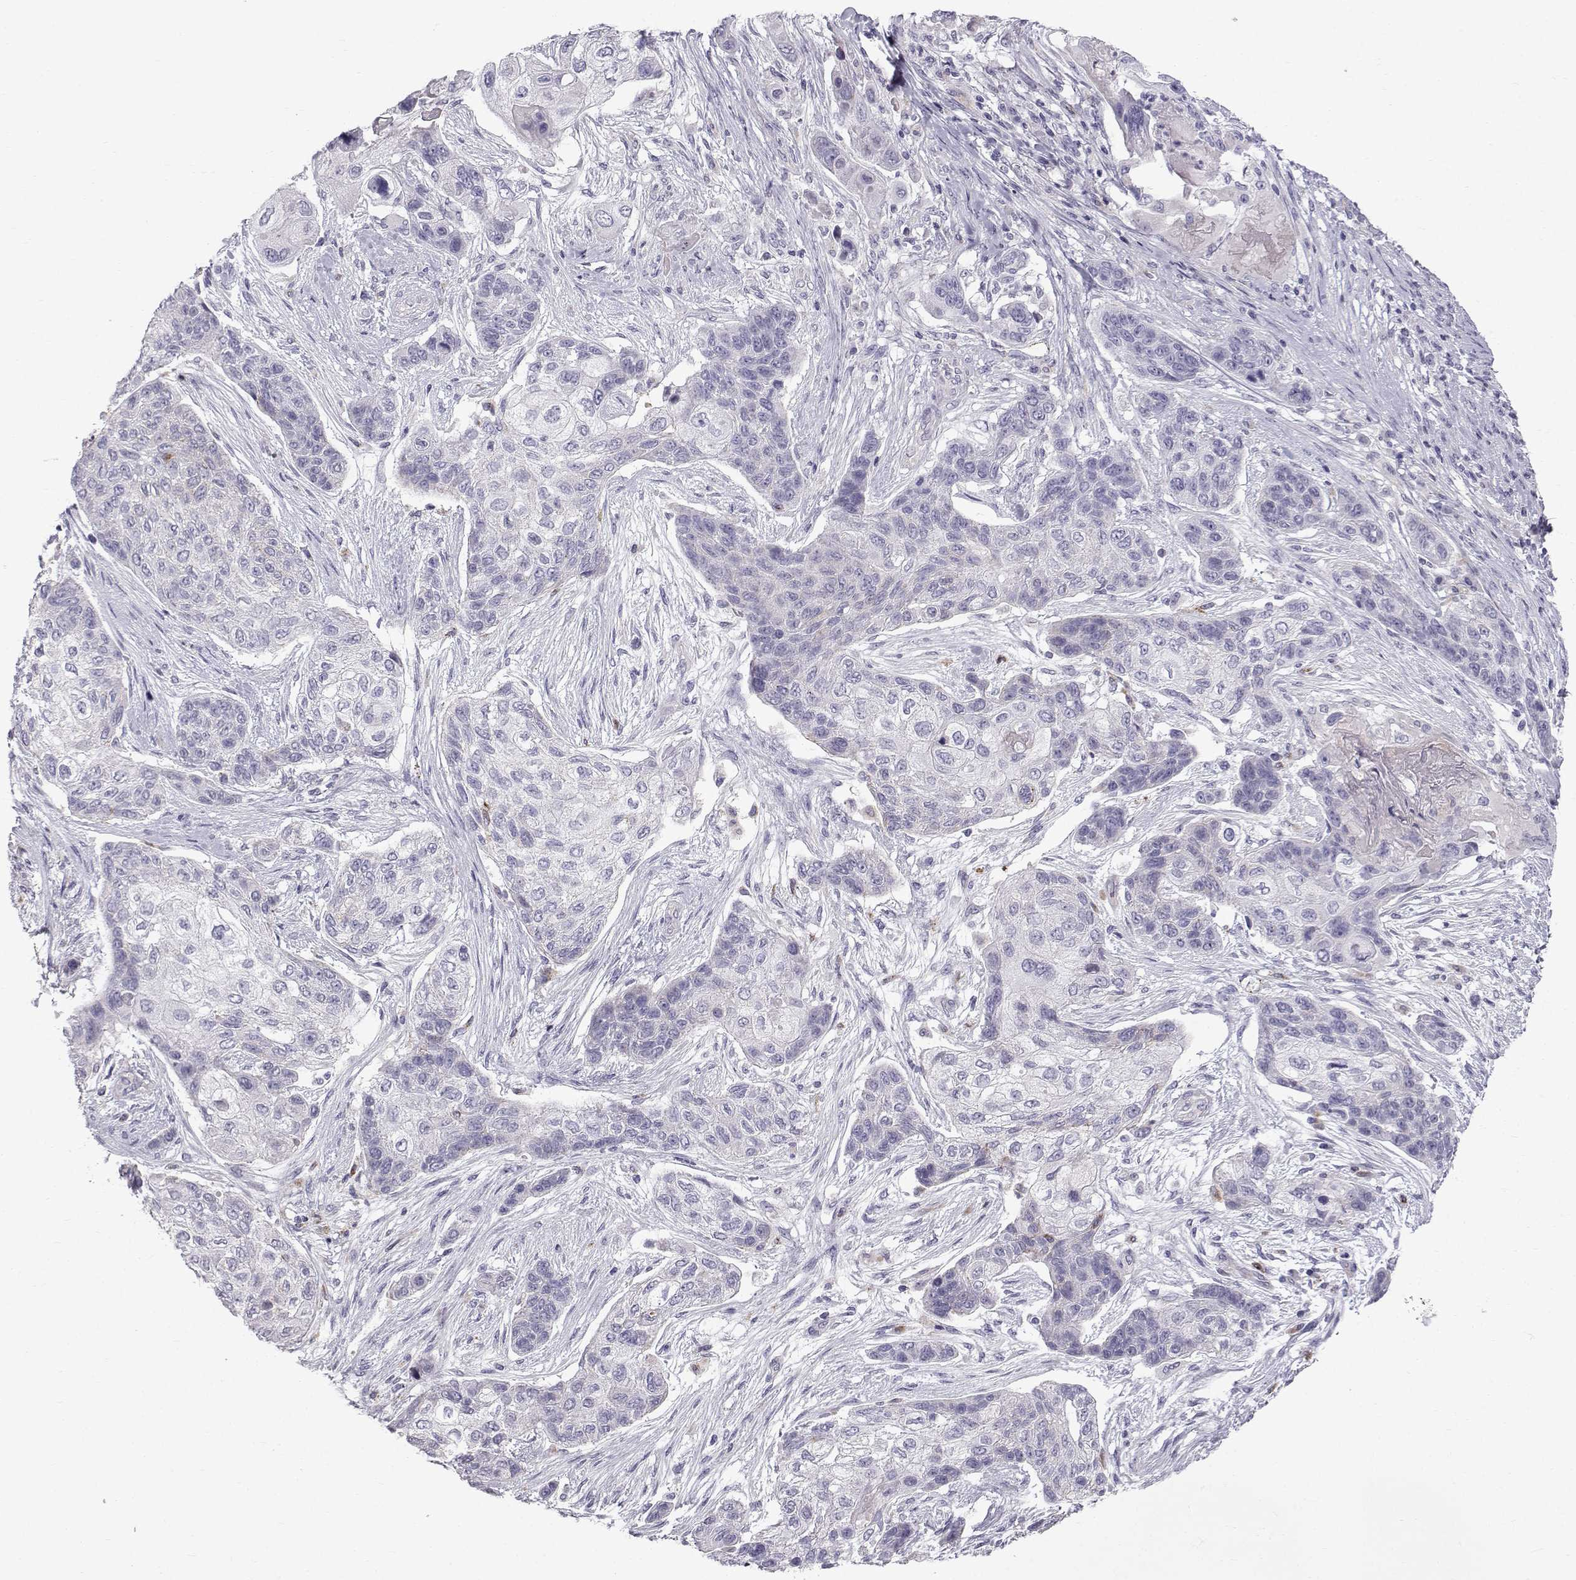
{"staining": {"intensity": "negative", "quantity": "none", "location": "none"}, "tissue": "lung cancer", "cell_type": "Tumor cells", "image_type": "cancer", "snomed": [{"axis": "morphology", "description": "Squamous cell carcinoma, NOS"}, {"axis": "topography", "description": "Lung"}], "caption": "High power microscopy micrograph of an immunohistochemistry photomicrograph of squamous cell carcinoma (lung), revealing no significant positivity in tumor cells.", "gene": "CALCR", "patient": {"sex": "male", "age": 69}}